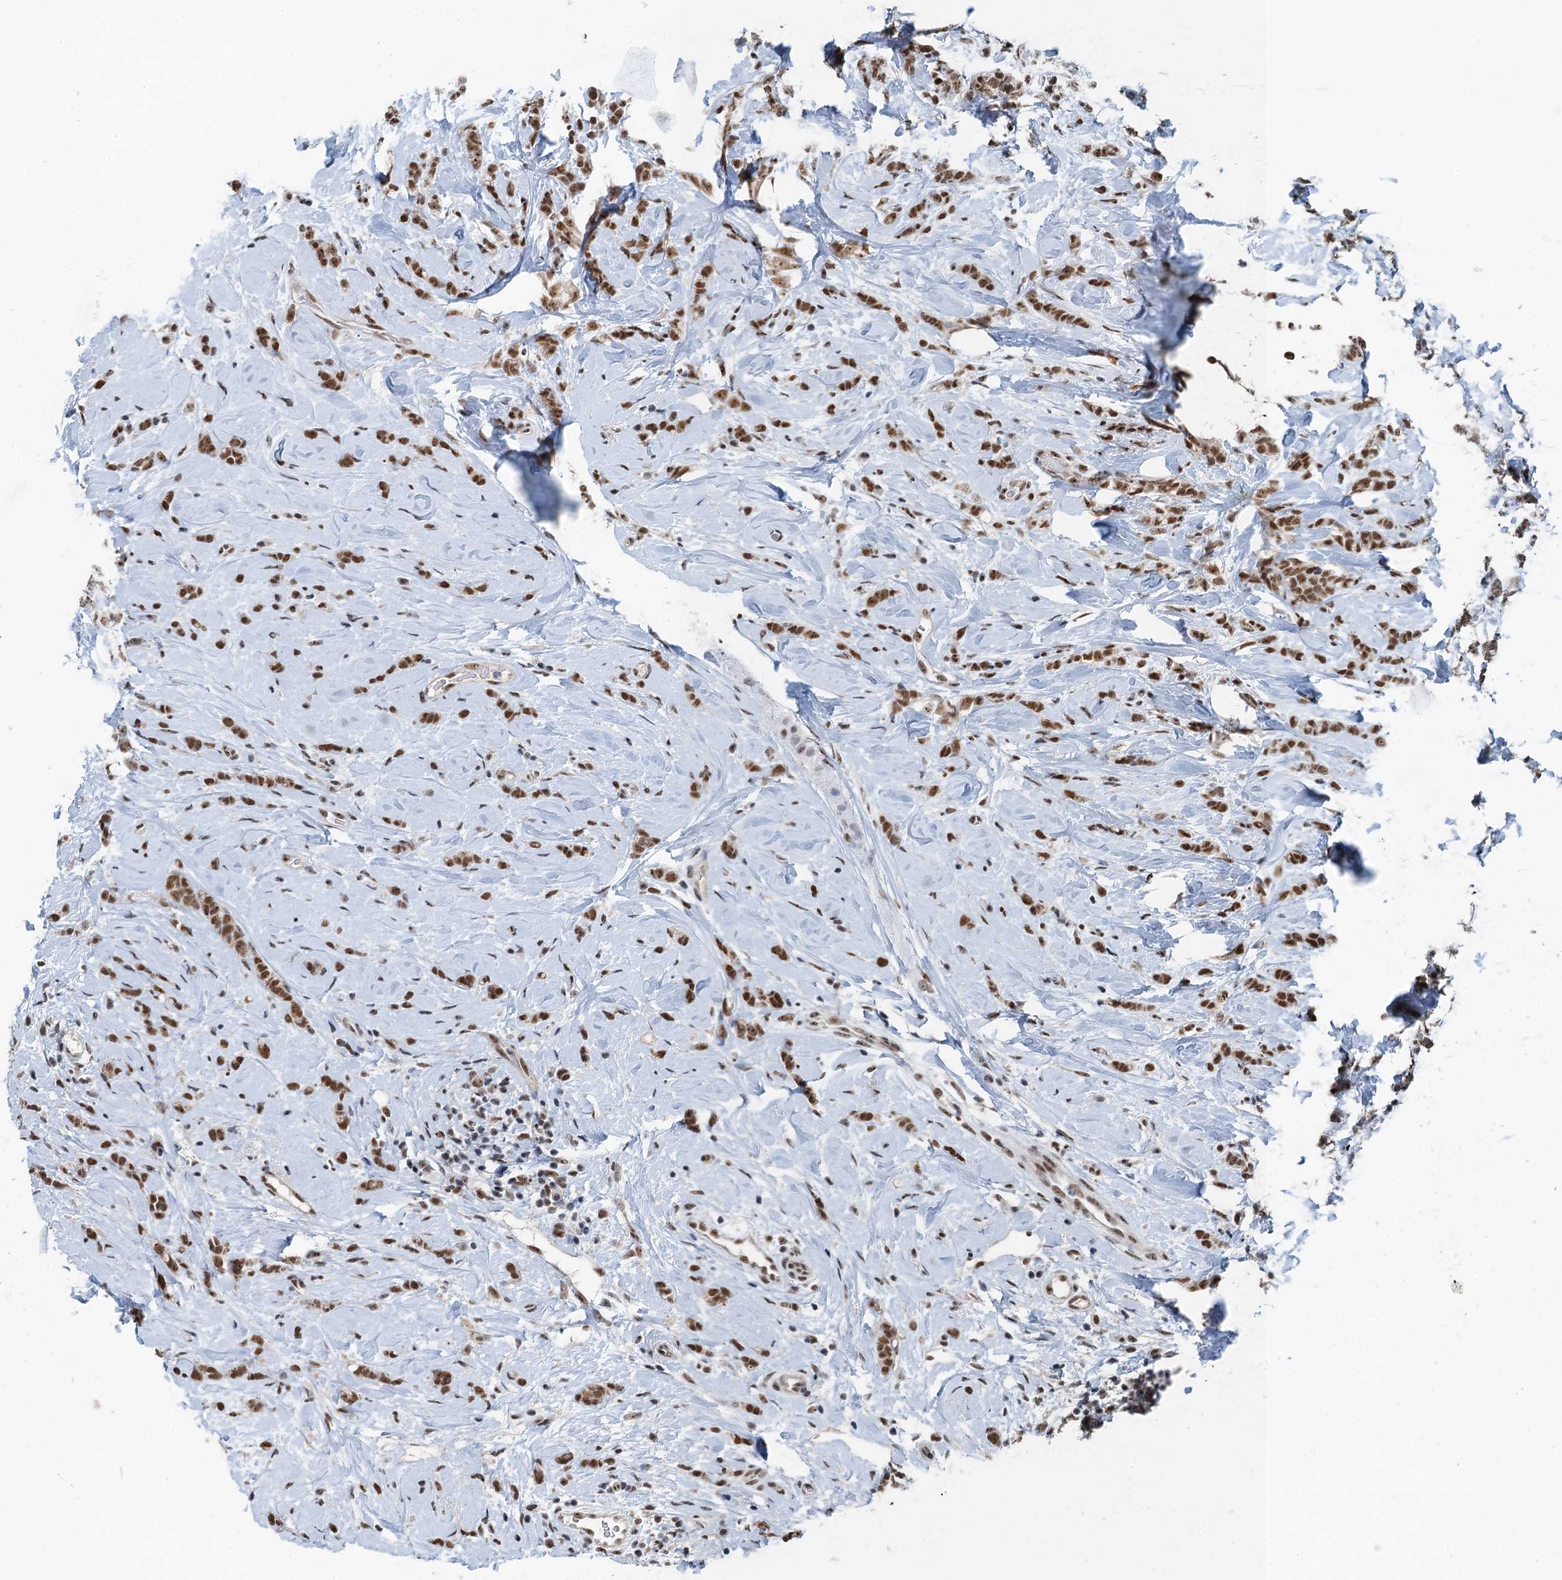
{"staining": {"intensity": "strong", "quantity": ">75%", "location": "nuclear"}, "tissue": "breast cancer", "cell_type": "Tumor cells", "image_type": "cancer", "snomed": [{"axis": "morphology", "description": "Lobular carcinoma"}, {"axis": "topography", "description": "Breast"}], "caption": "IHC of breast cancer shows high levels of strong nuclear staining in about >75% of tumor cells.", "gene": "MTA3", "patient": {"sex": "female", "age": 58}}